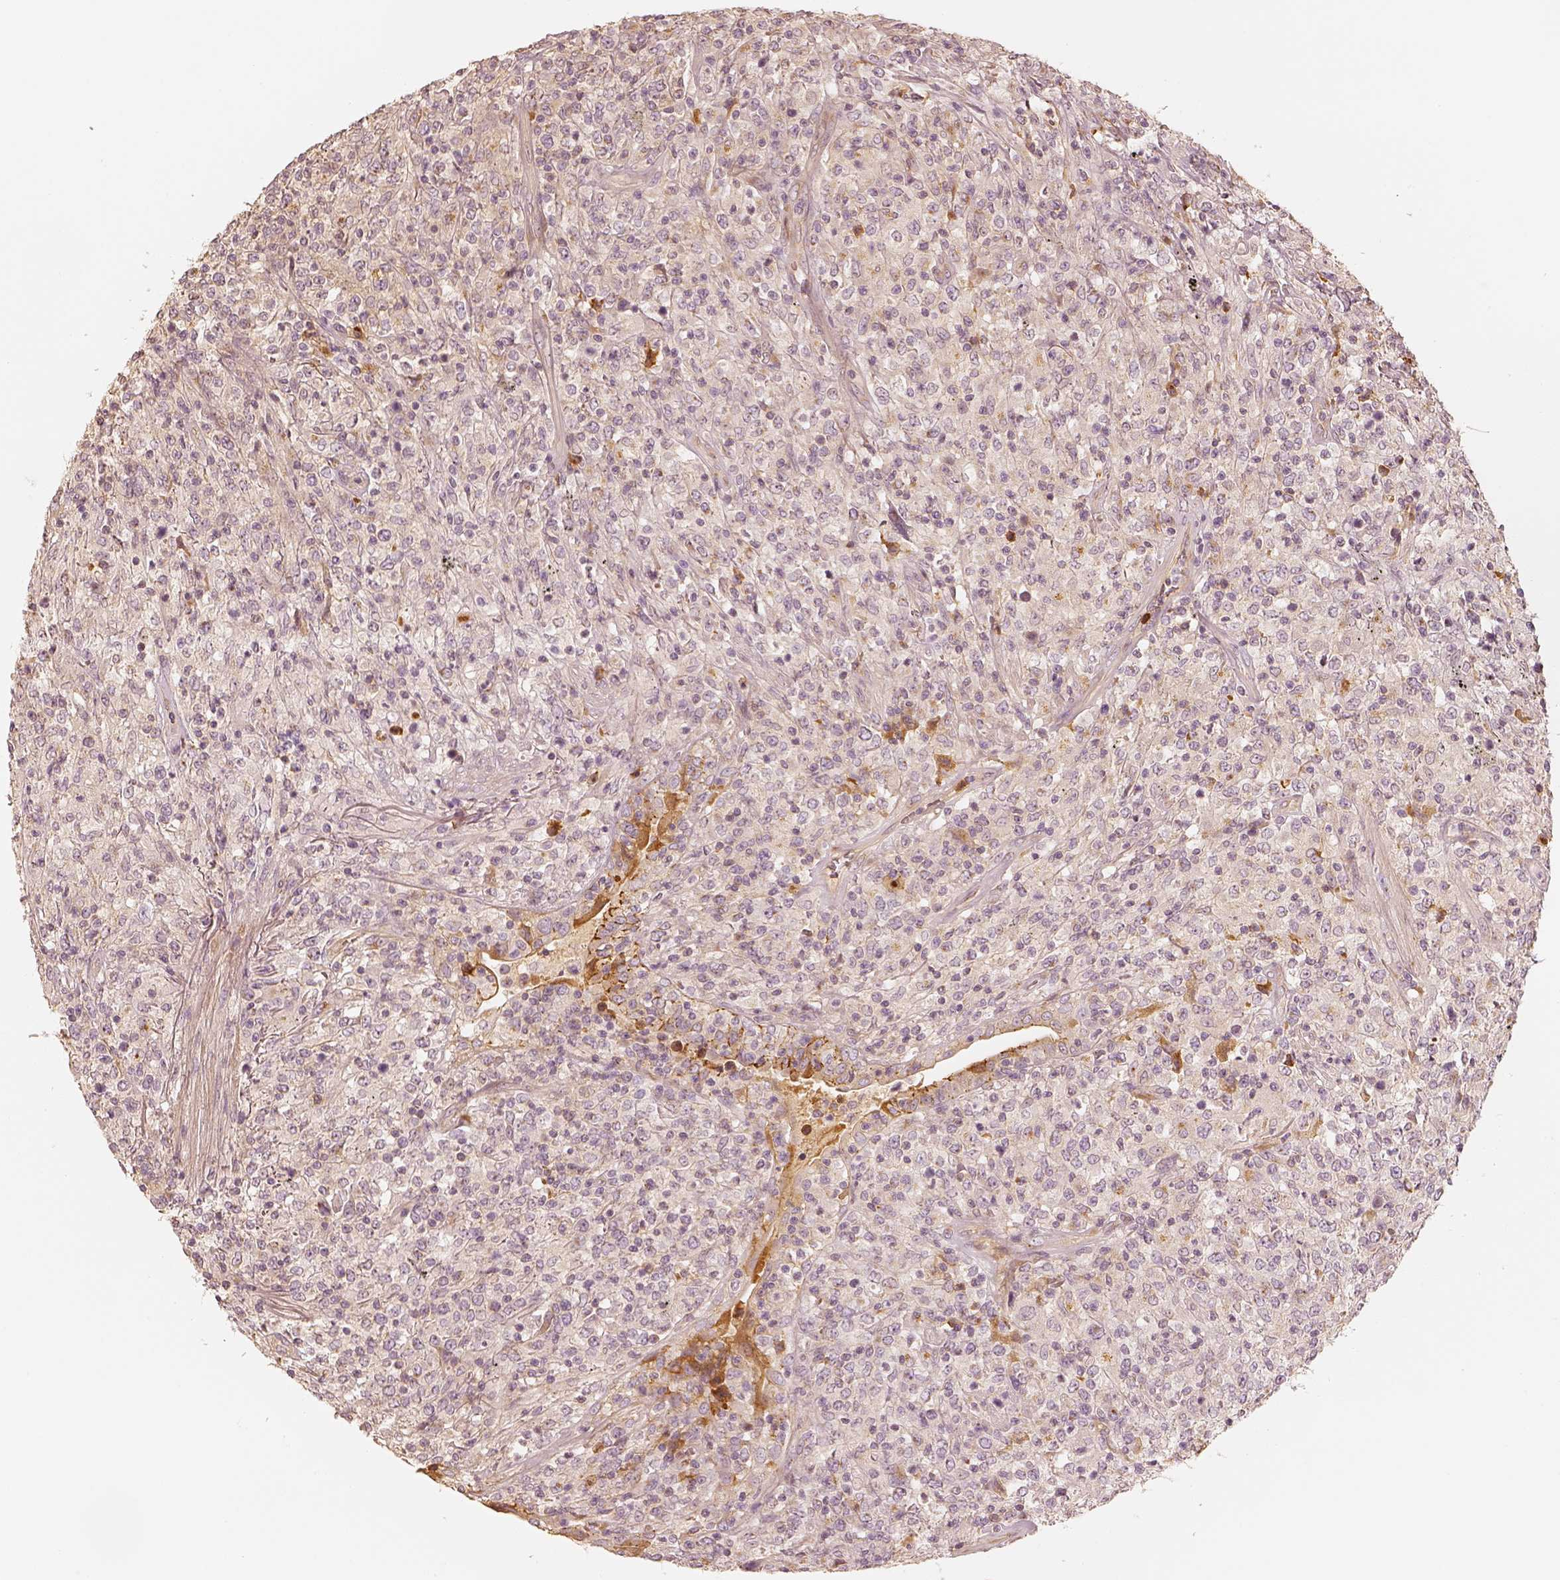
{"staining": {"intensity": "negative", "quantity": "none", "location": "none"}, "tissue": "lymphoma", "cell_type": "Tumor cells", "image_type": "cancer", "snomed": [{"axis": "morphology", "description": "Malignant lymphoma, non-Hodgkin's type, High grade"}, {"axis": "topography", "description": "Lung"}], "caption": "DAB (3,3'-diaminobenzidine) immunohistochemical staining of lymphoma exhibits no significant staining in tumor cells.", "gene": "GORASP2", "patient": {"sex": "male", "age": 79}}